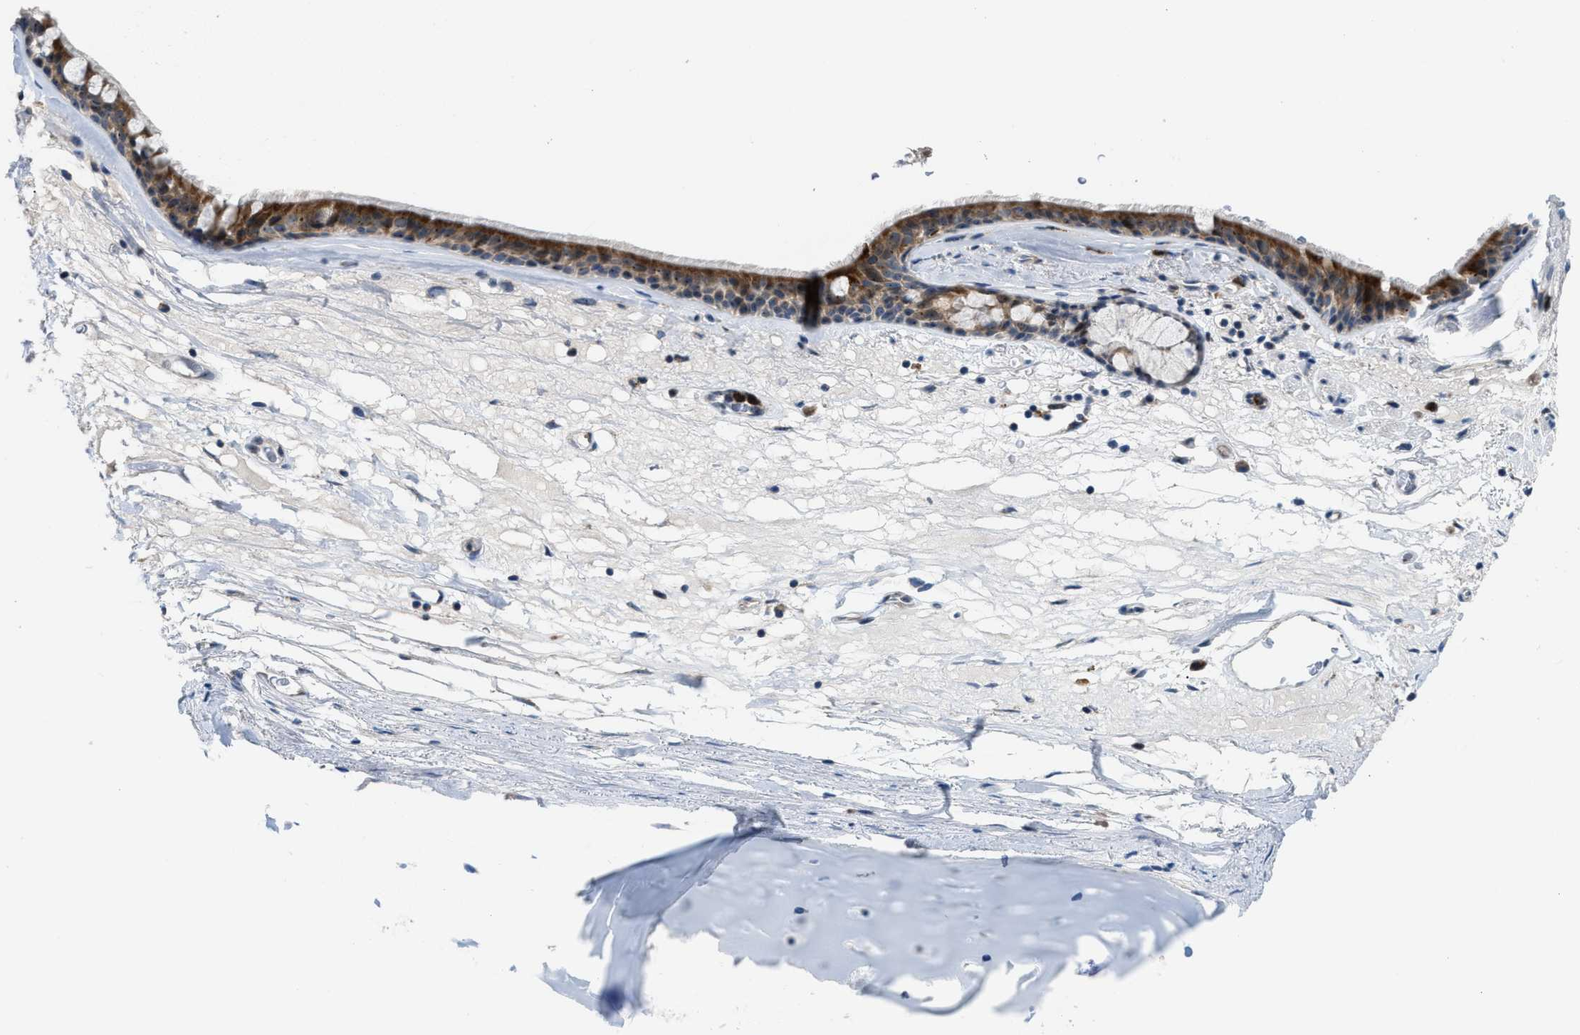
{"staining": {"intensity": "moderate", "quantity": ">75%", "location": "cytoplasmic/membranous"}, "tissue": "bronchus", "cell_type": "Respiratory epithelial cells", "image_type": "normal", "snomed": [{"axis": "morphology", "description": "Normal tissue, NOS"}, {"axis": "topography", "description": "Cartilage tissue"}], "caption": "Moderate cytoplasmic/membranous staining for a protein is seen in approximately >75% of respiratory epithelial cells of normal bronchus using immunohistochemistry.", "gene": "TPH1", "patient": {"sex": "female", "age": 63}}